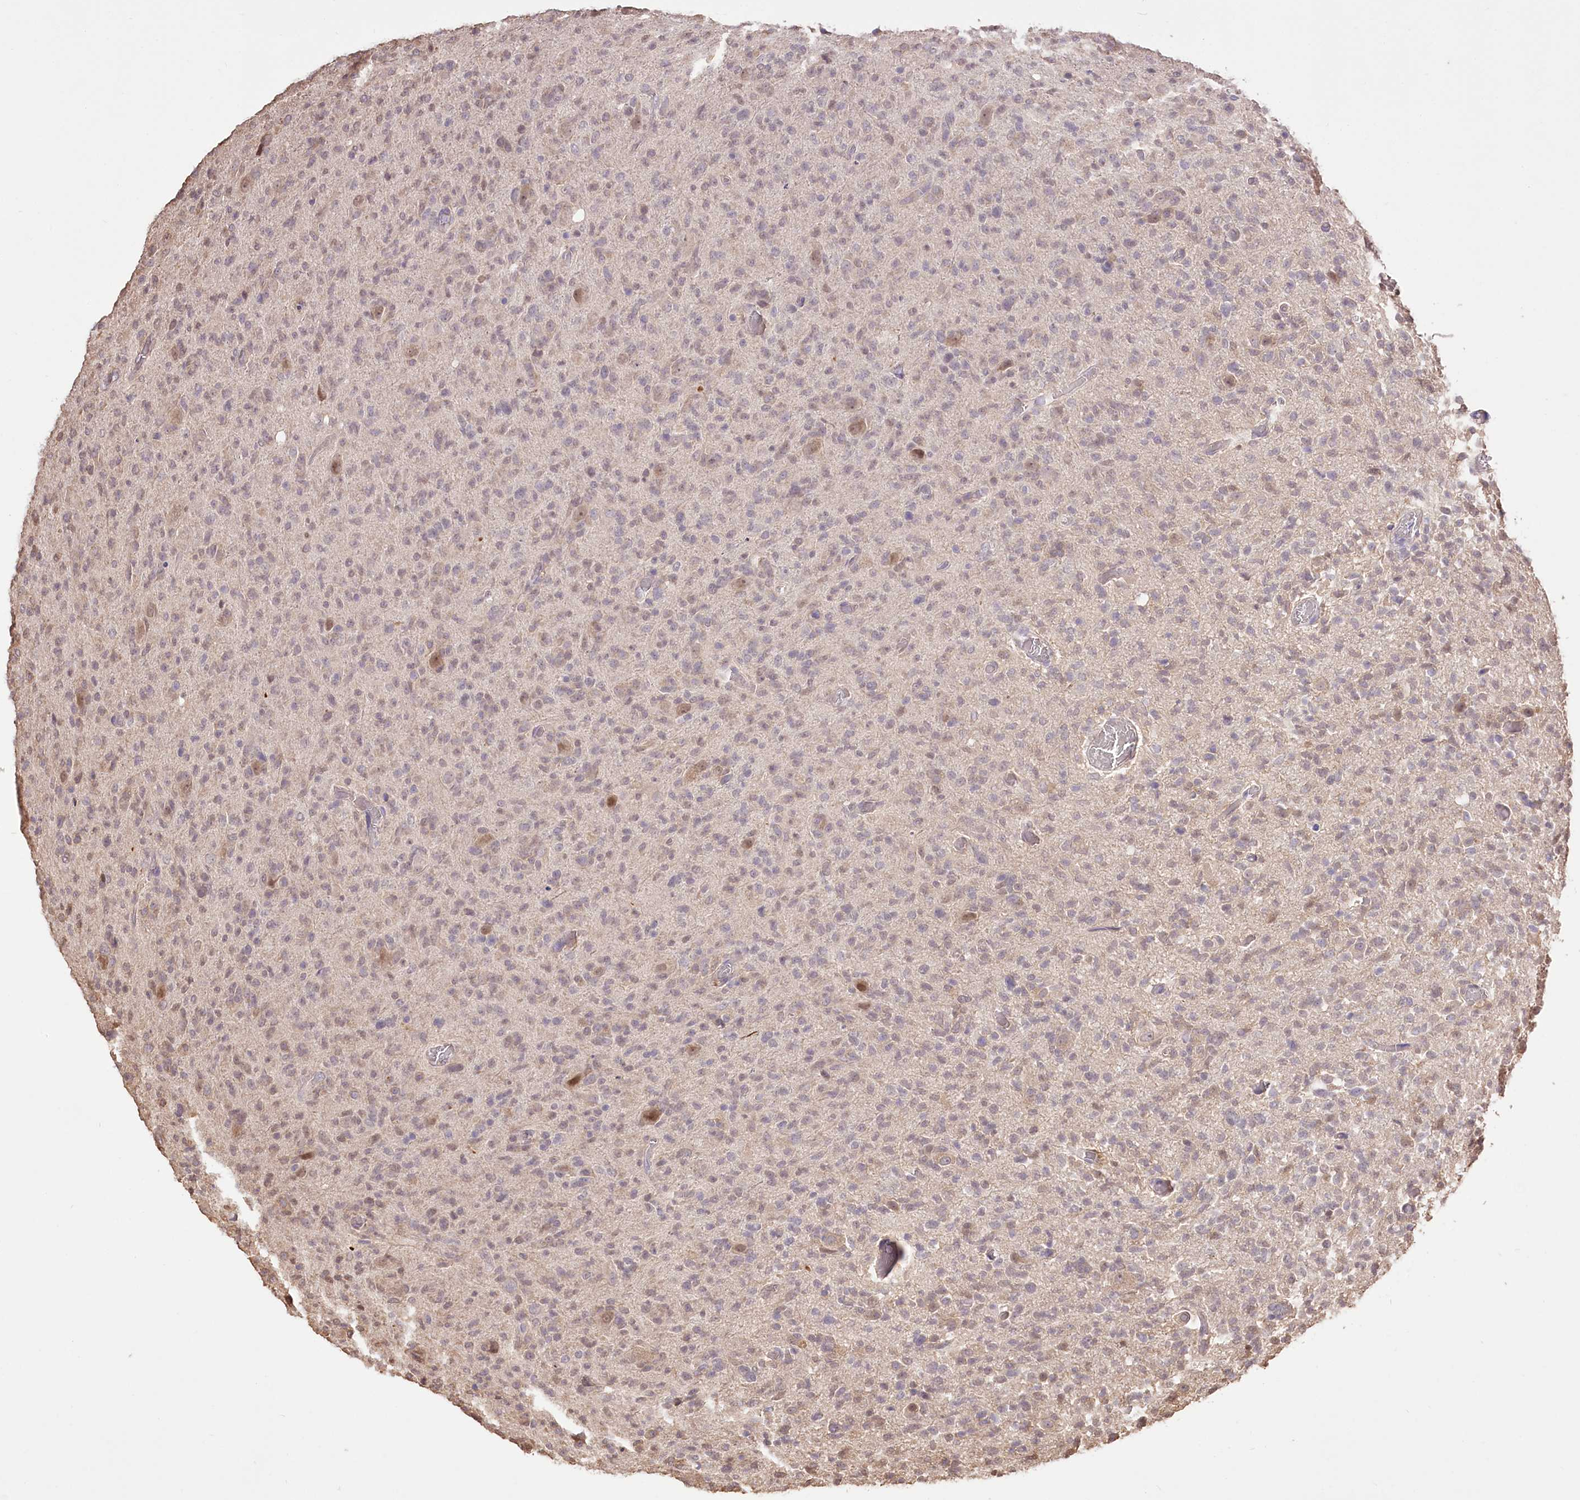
{"staining": {"intensity": "weak", "quantity": "25%-75%", "location": "nuclear"}, "tissue": "glioma", "cell_type": "Tumor cells", "image_type": "cancer", "snomed": [{"axis": "morphology", "description": "Glioma, malignant, High grade"}, {"axis": "topography", "description": "Brain"}], "caption": "Immunohistochemical staining of human malignant high-grade glioma displays low levels of weak nuclear protein positivity in approximately 25%-75% of tumor cells.", "gene": "R3HDM2", "patient": {"sex": "female", "age": 57}}